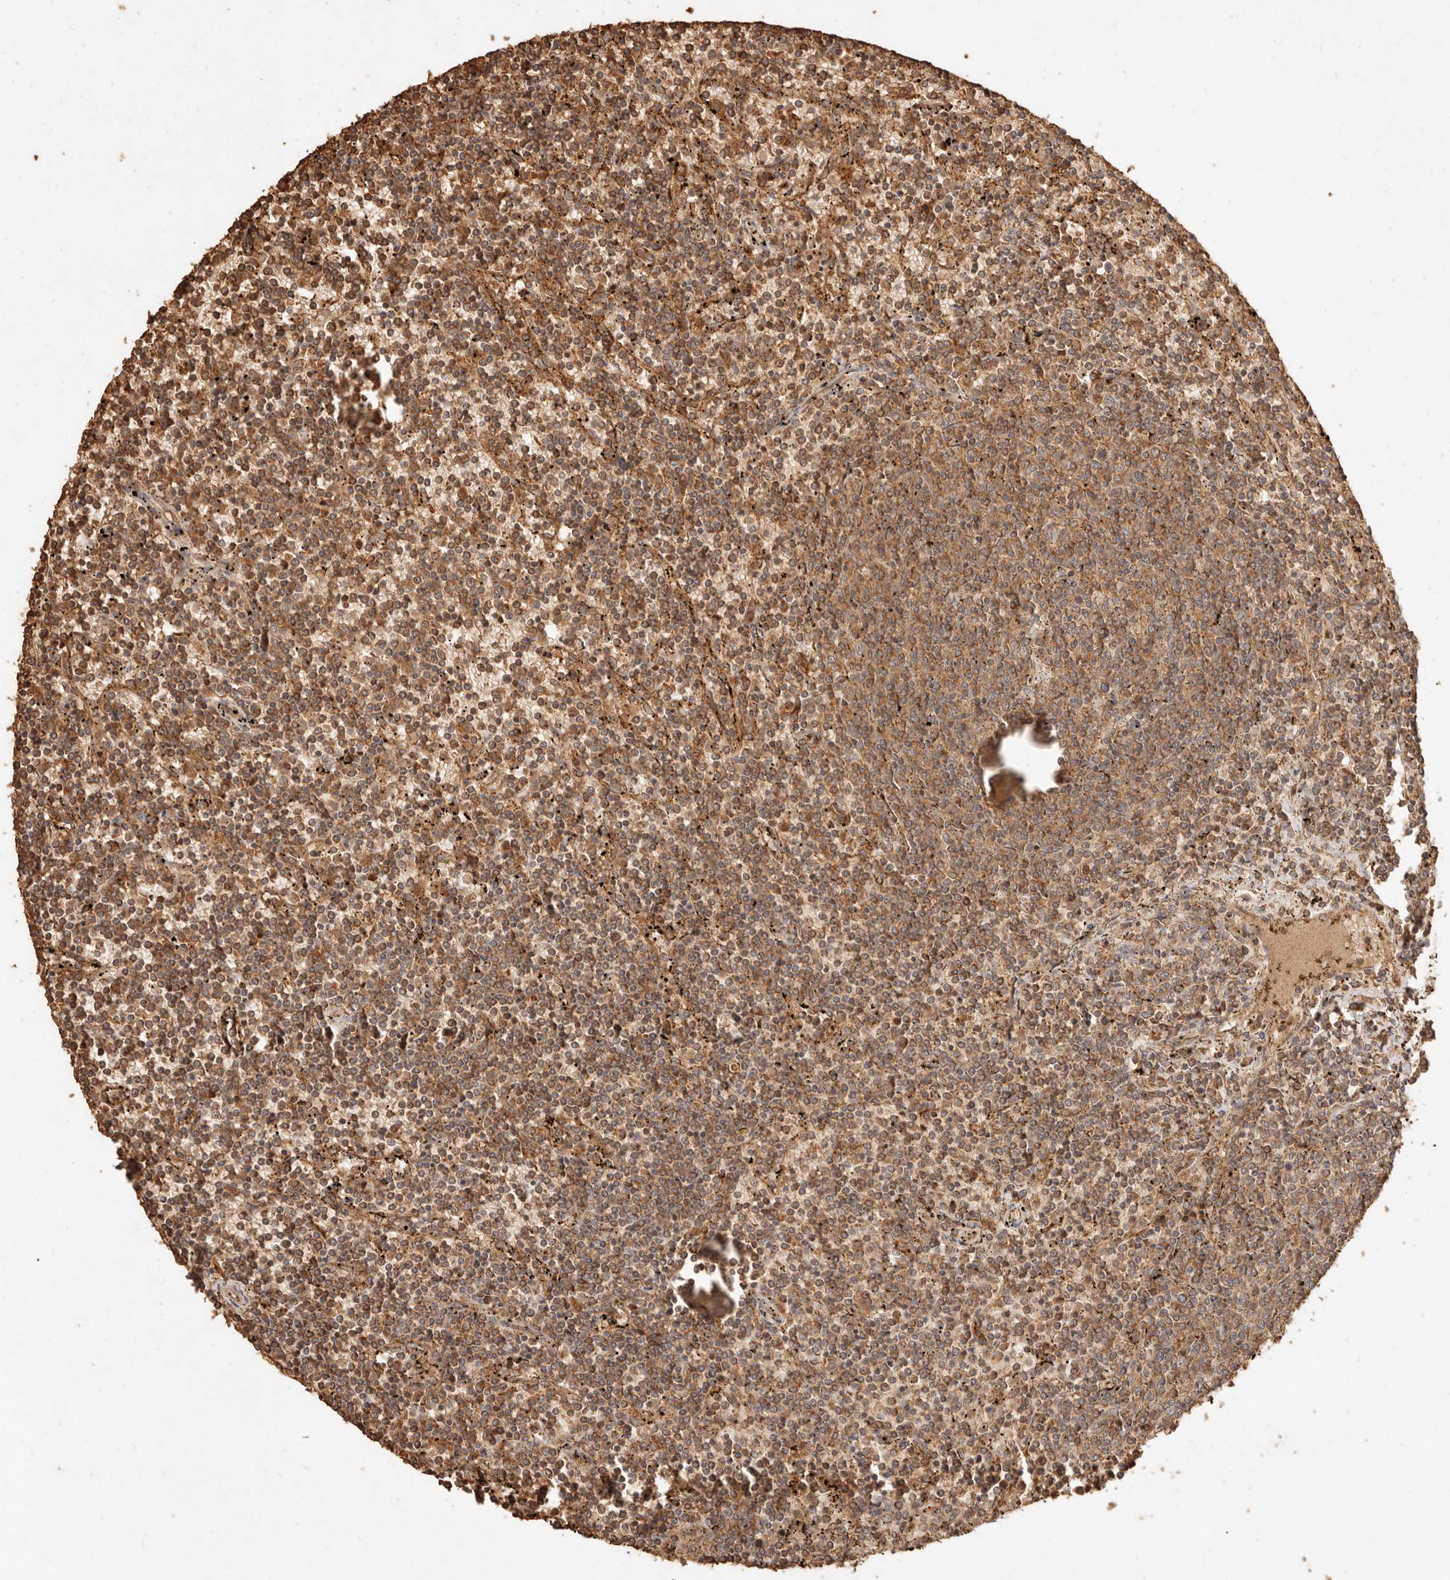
{"staining": {"intensity": "moderate", "quantity": ">75%", "location": "cytoplasmic/membranous"}, "tissue": "lymphoma", "cell_type": "Tumor cells", "image_type": "cancer", "snomed": [{"axis": "morphology", "description": "Malignant lymphoma, non-Hodgkin's type, Low grade"}, {"axis": "topography", "description": "Spleen"}], "caption": "This image reveals low-grade malignant lymphoma, non-Hodgkin's type stained with immunohistochemistry (IHC) to label a protein in brown. The cytoplasmic/membranous of tumor cells show moderate positivity for the protein. Nuclei are counter-stained blue.", "gene": "FAM180B", "patient": {"sex": "female", "age": 50}}